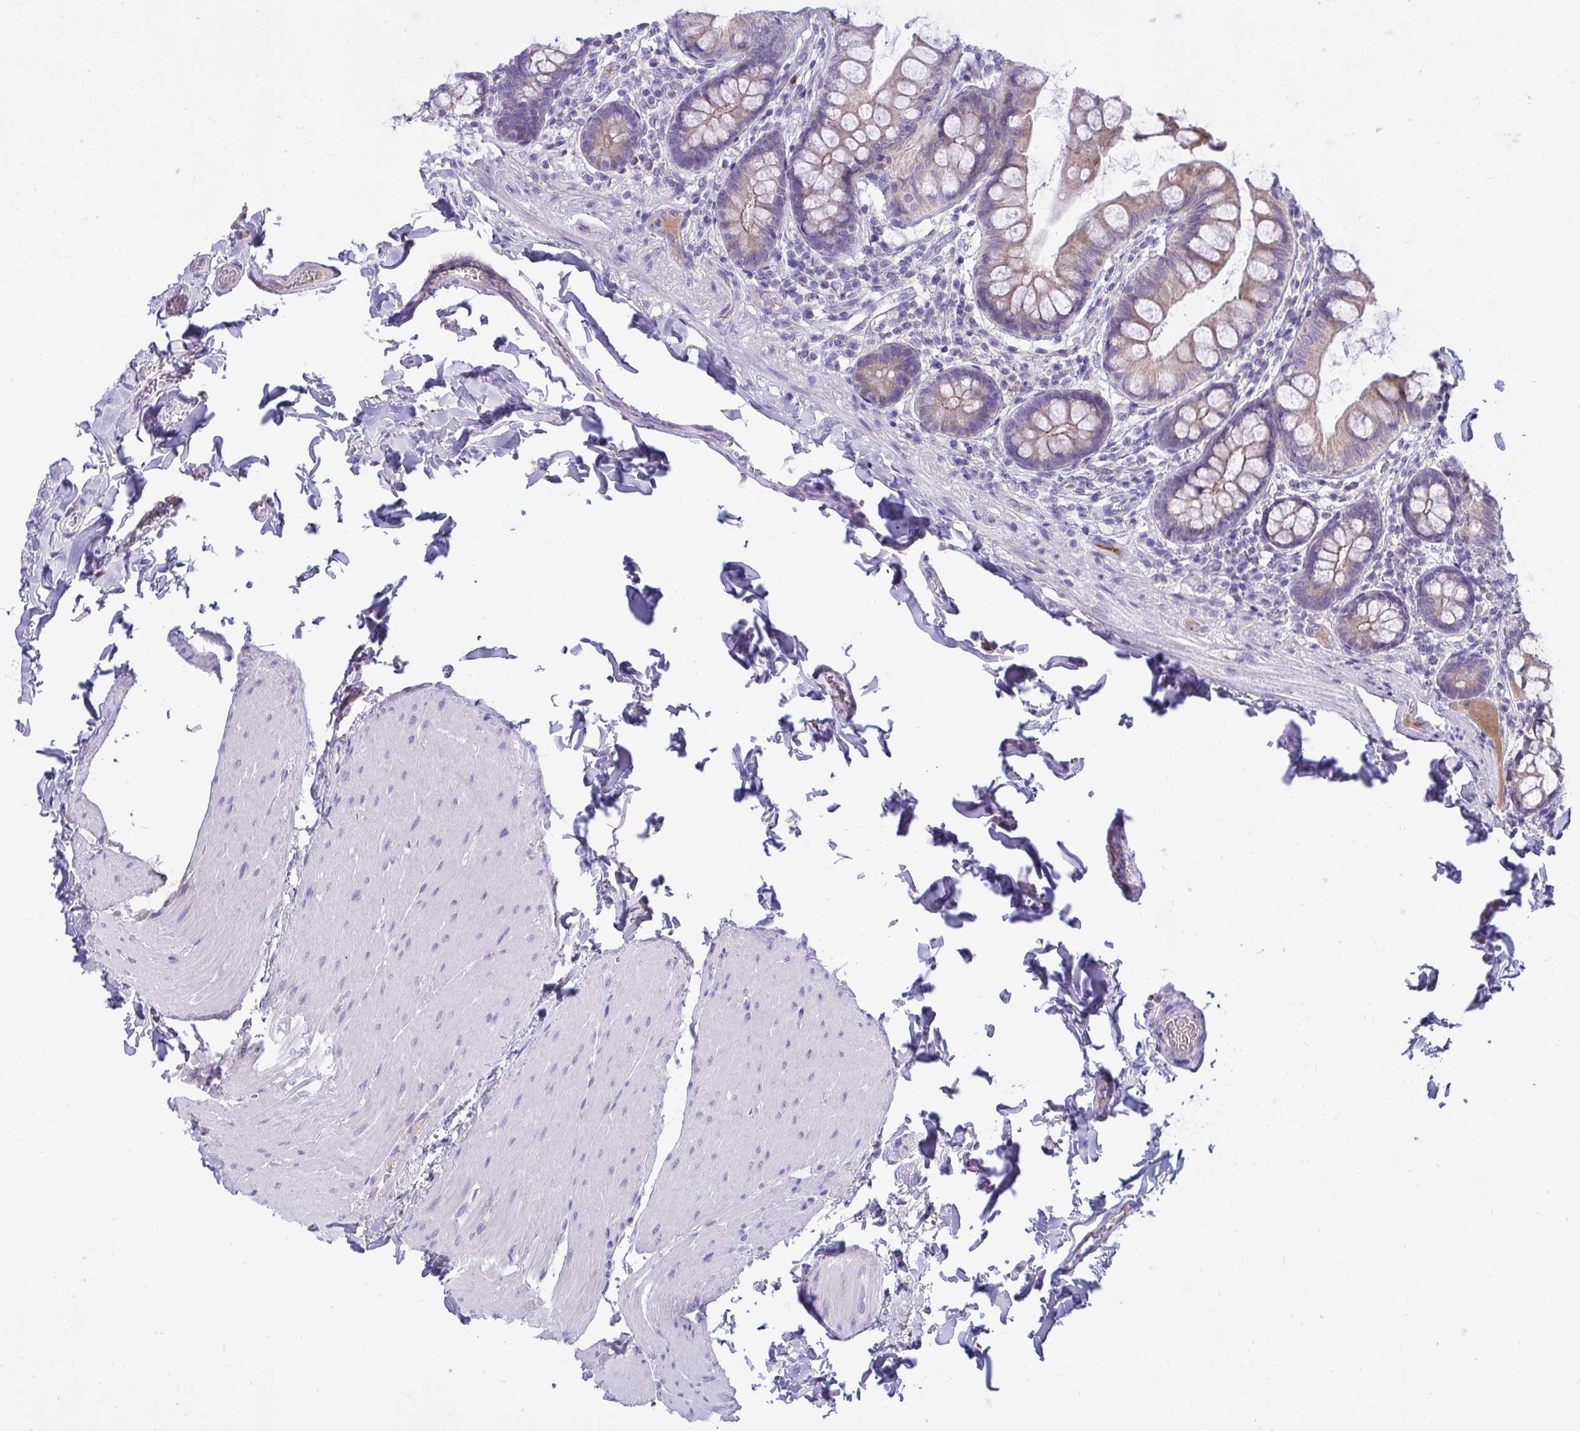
{"staining": {"intensity": "moderate", "quantity": ">75%", "location": "cytoplasmic/membranous"}, "tissue": "small intestine", "cell_type": "Glandular cells", "image_type": "normal", "snomed": [{"axis": "morphology", "description": "Normal tissue, NOS"}, {"axis": "topography", "description": "Small intestine"}], "caption": "Glandular cells show medium levels of moderate cytoplasmic/membranous expression in approximately >75% of cells in benign human small intestine.", "gene": "PLA2G12B", "patient": {"sex": "male", "age": 70}}